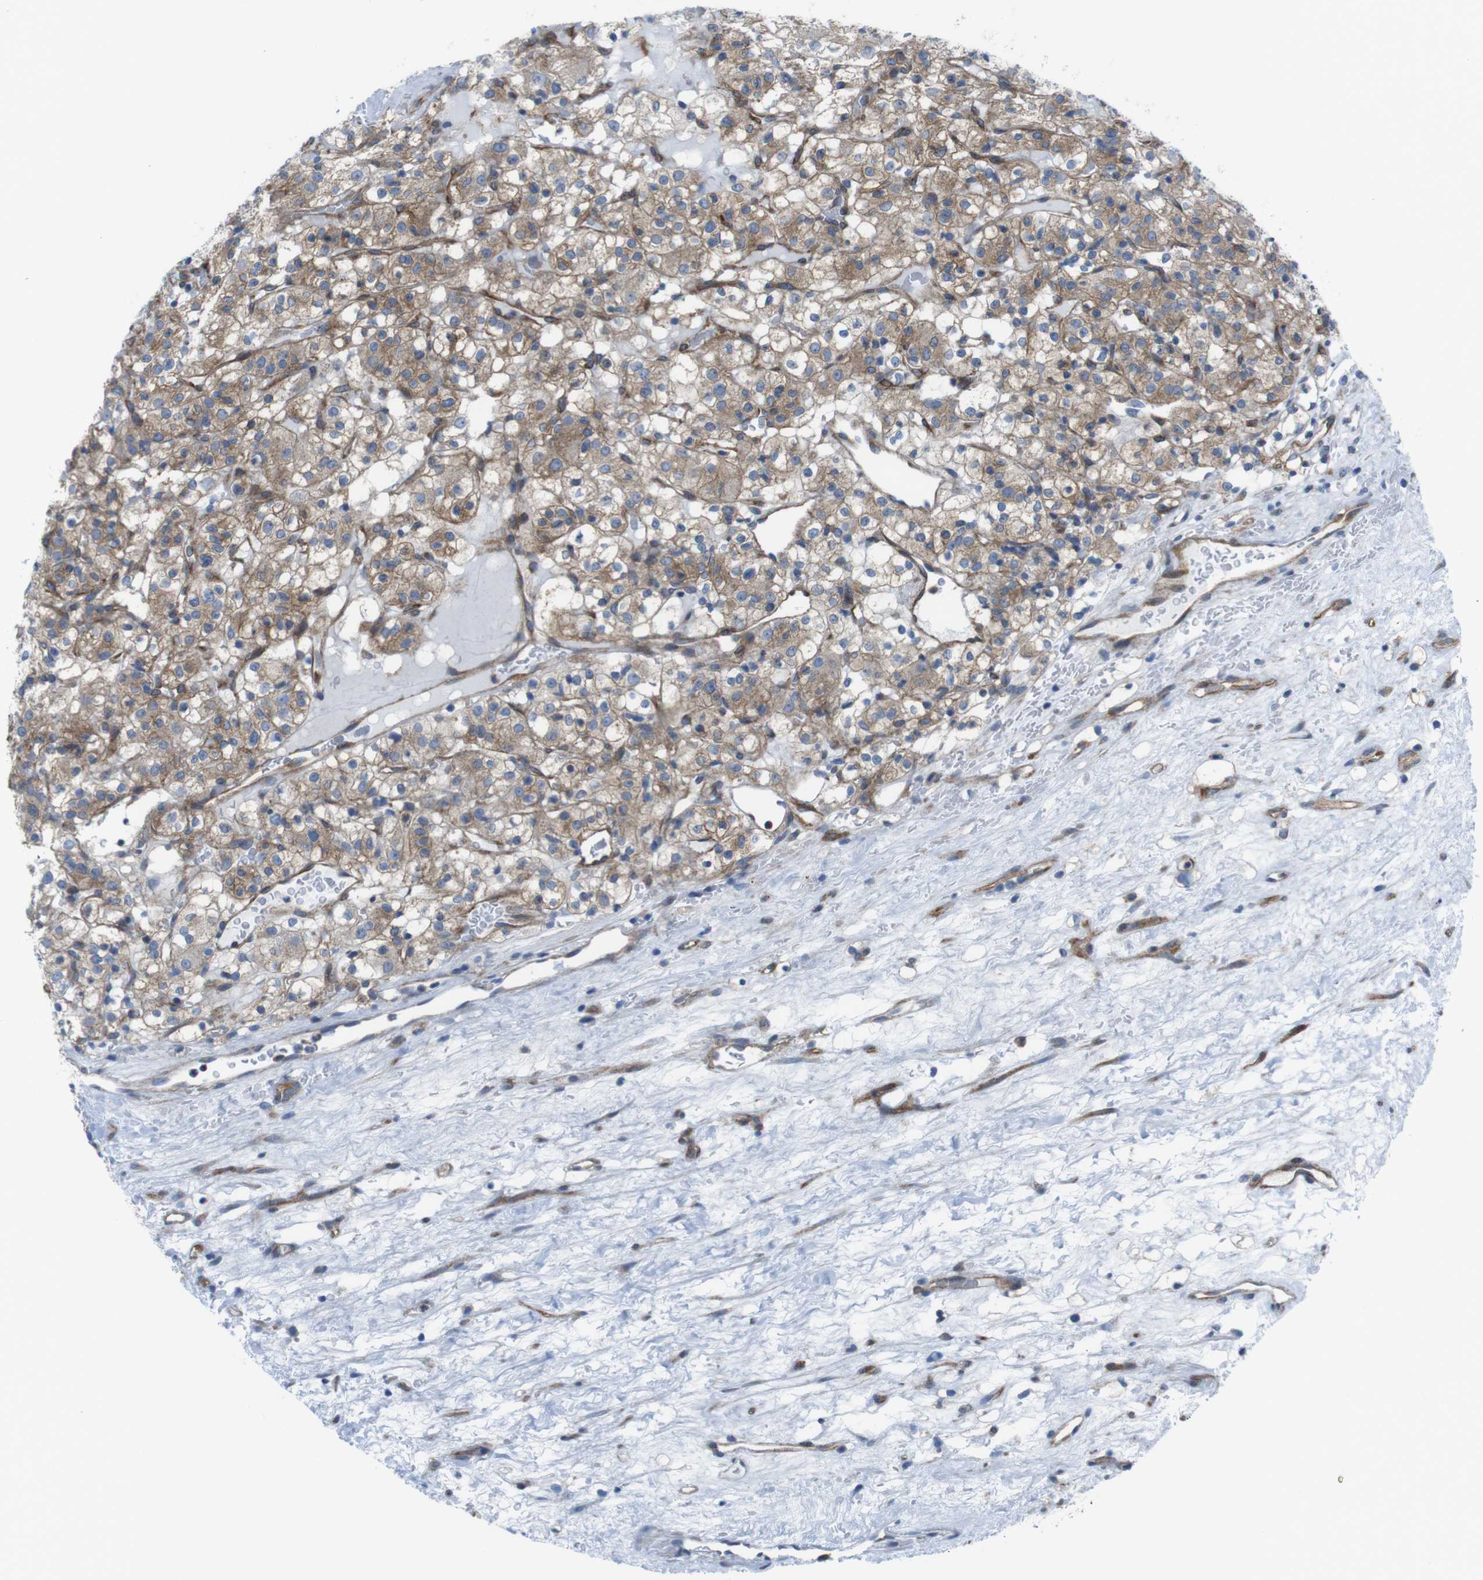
{"staining": {"intensity": "moderate", "quantity": ">75%", "location": "cytoplasmic/membranous"}, "tissue": "renal cancer", "cell_type": "Tumor cells", "image_type": "cancer", "snomed": [{"axis": "morphology", "description": "Normal tissue, NOS"}, {"axis": "morphology", "description": "Adenocarcinoma, NOS"}, {"axis": "topography", "description": "Kidney"}], "caption": "This is a histology image of immunohistochemistry (IHC) staining of renal cancer, which shows moderate staining in the cytoplasmic/membranous of tumor cells.", "gene": "DIAPH2", "patient": {"sex": "female", "age": 72}}